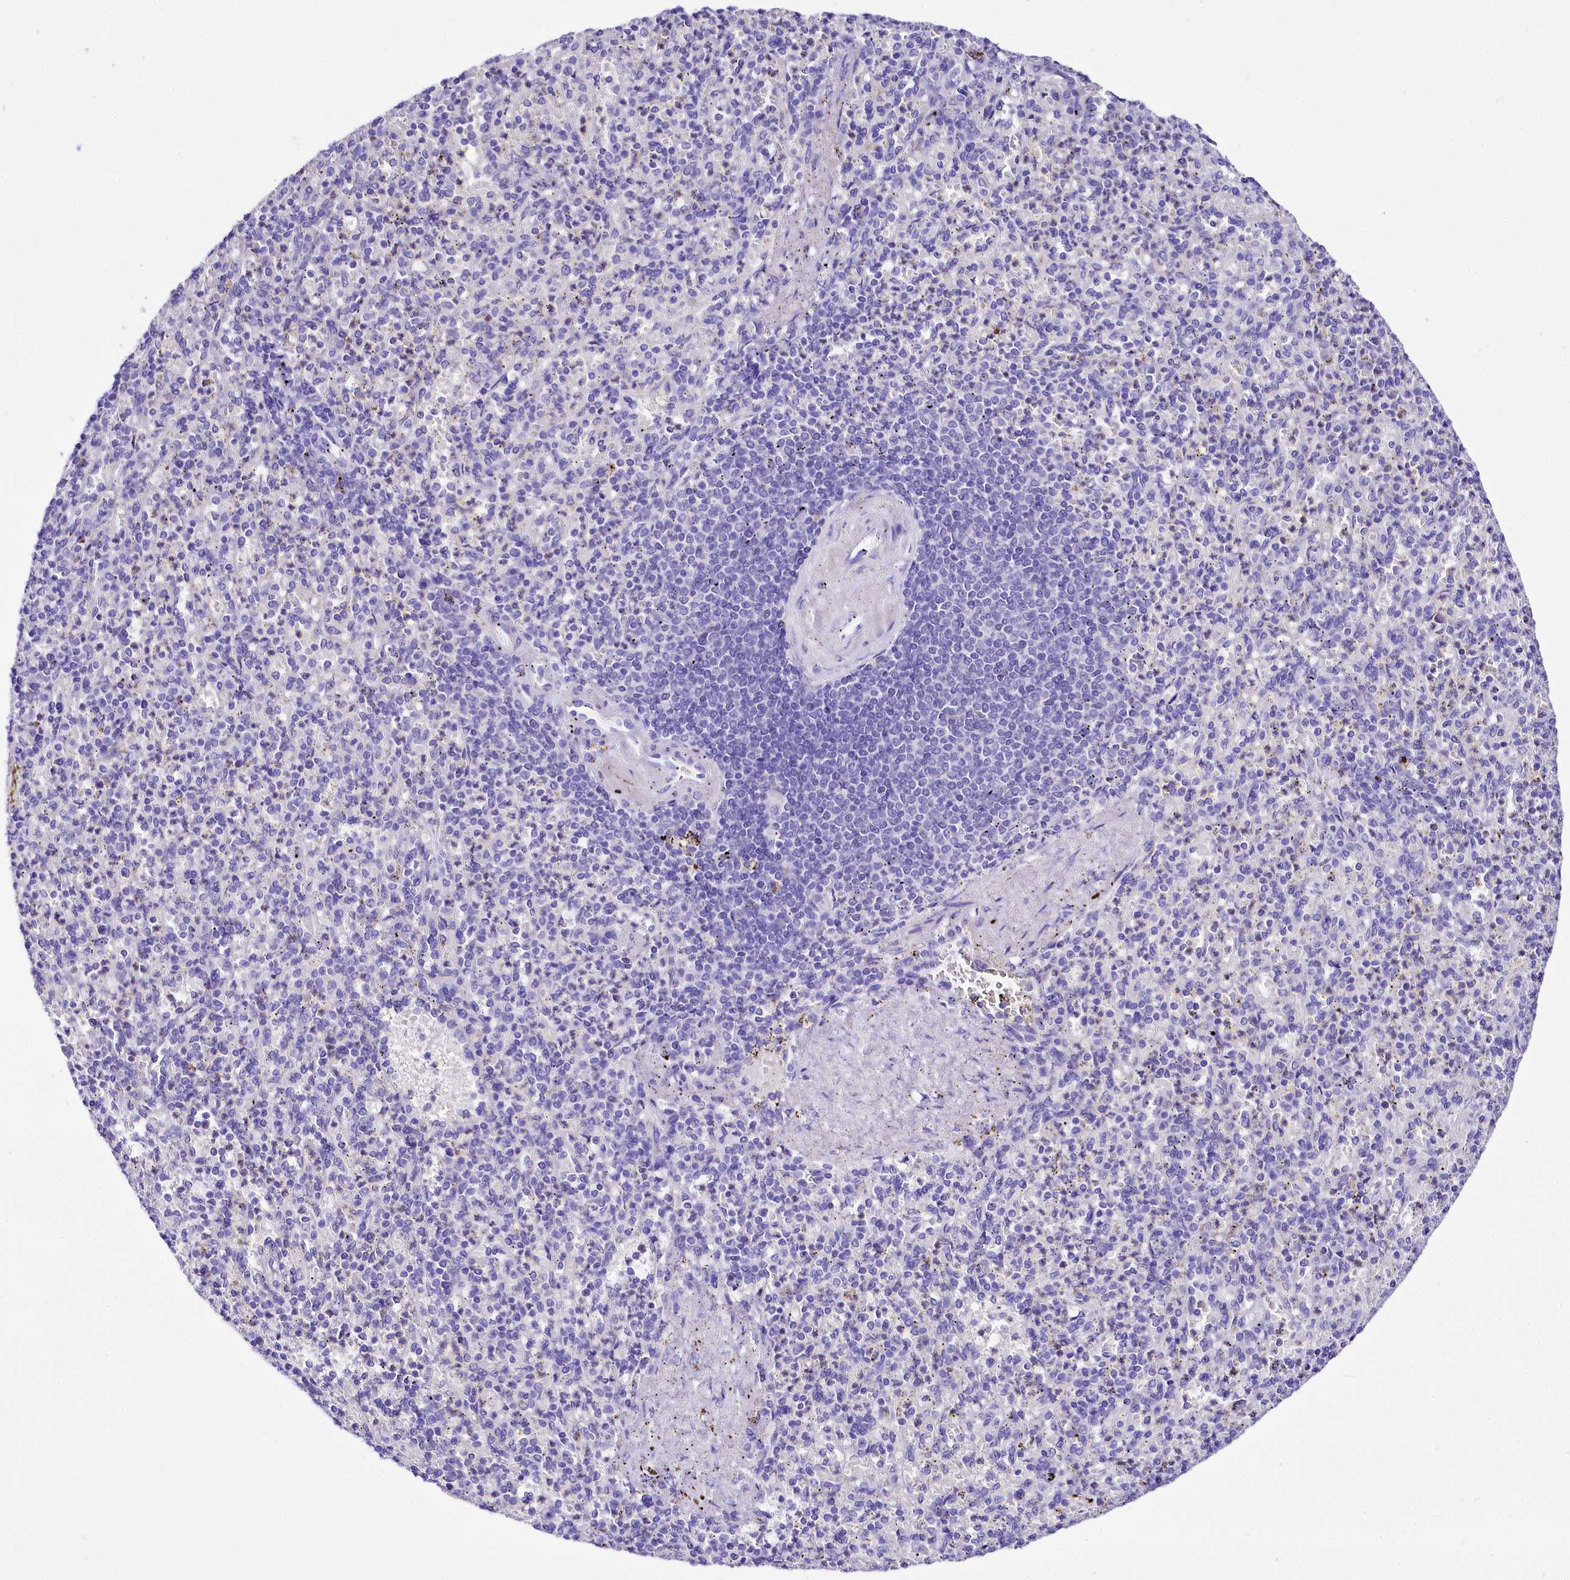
{"staining": {"intensity": "negative", "quantity": "none", "location": "none"}, "tissue": "spleen", "cell_type": "Cells in red pulp", "image_type": "normal", "snomed": [{"axis": "morphology", "description": "Normal tissue, NOS"}, {"axis": "topography", "description": "Spleen"}], "caption": "Immunohistochemical staining of unremarkable human spleen displays no significant staining in cells in red pulp. (Immunohistochemistry (ihc), brightfield microscopy, high magnification).", "gene": "A2ML1", "patient": {"sex": "female", "age": 74}}